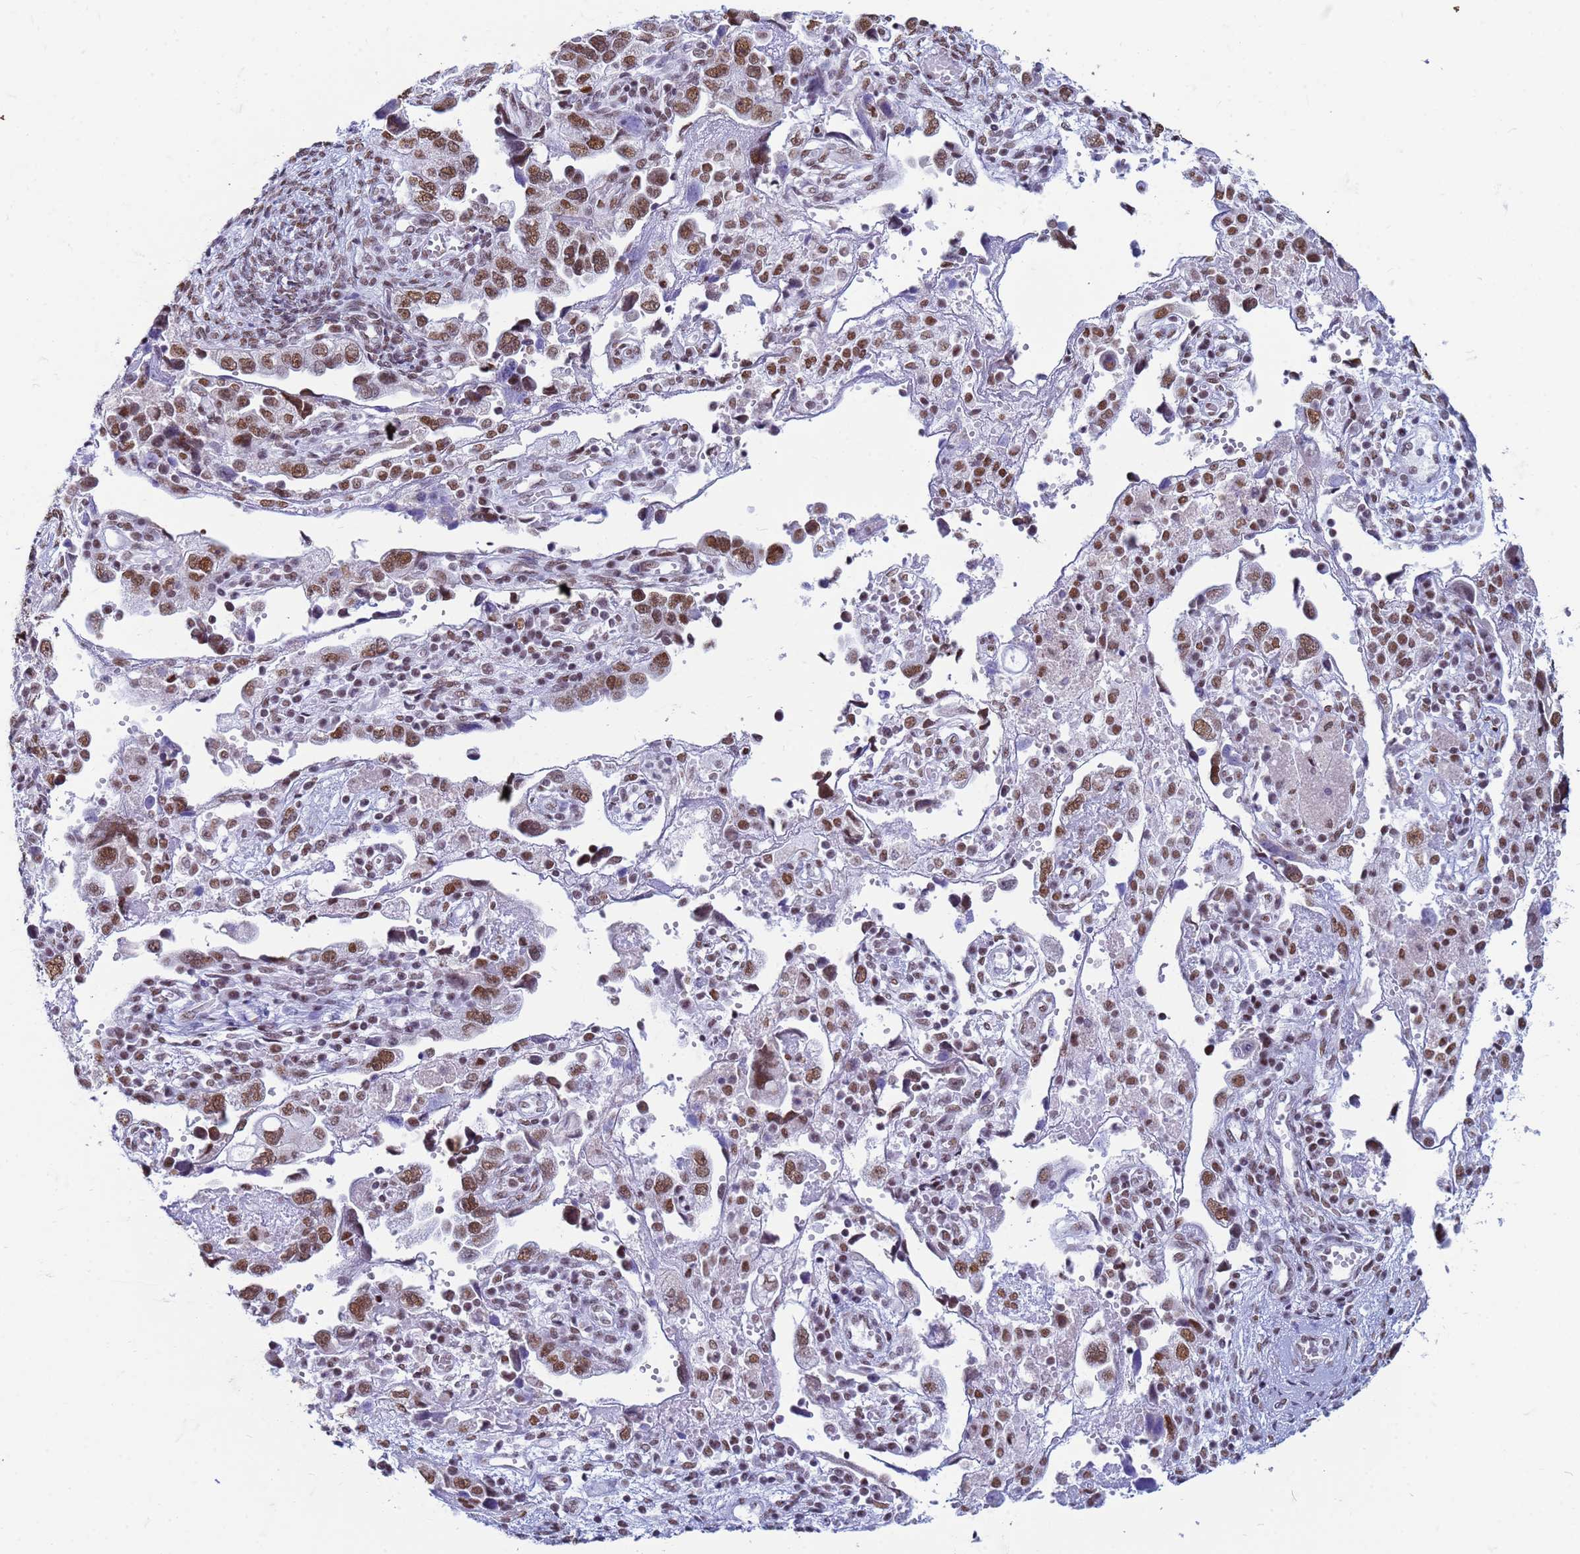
{"staining": {"intensity": "moderate", "quantity": ">75%", "location": "nuclear"}, "tissue": "ovarian cancer", "cell_type": "Tumor cells", "image_type": "cancer", "snomed": [{"axis": "morphology", "description": "Carcinoma, NOS"}, {"axis": "morphology", "description": "Cystadenocarcinoma, serous, NOS"}, {"axis": "topography", "description": "Ovary"}], "caption": "Ovarian serous cystadenocarcinoma was stained to show a protein in brown. There is medium levels of moderate nuclear expression in approximately >75% of tumor cells.", "gene": "FAM170B", "patient": {"sex": "female", "age": 69}}